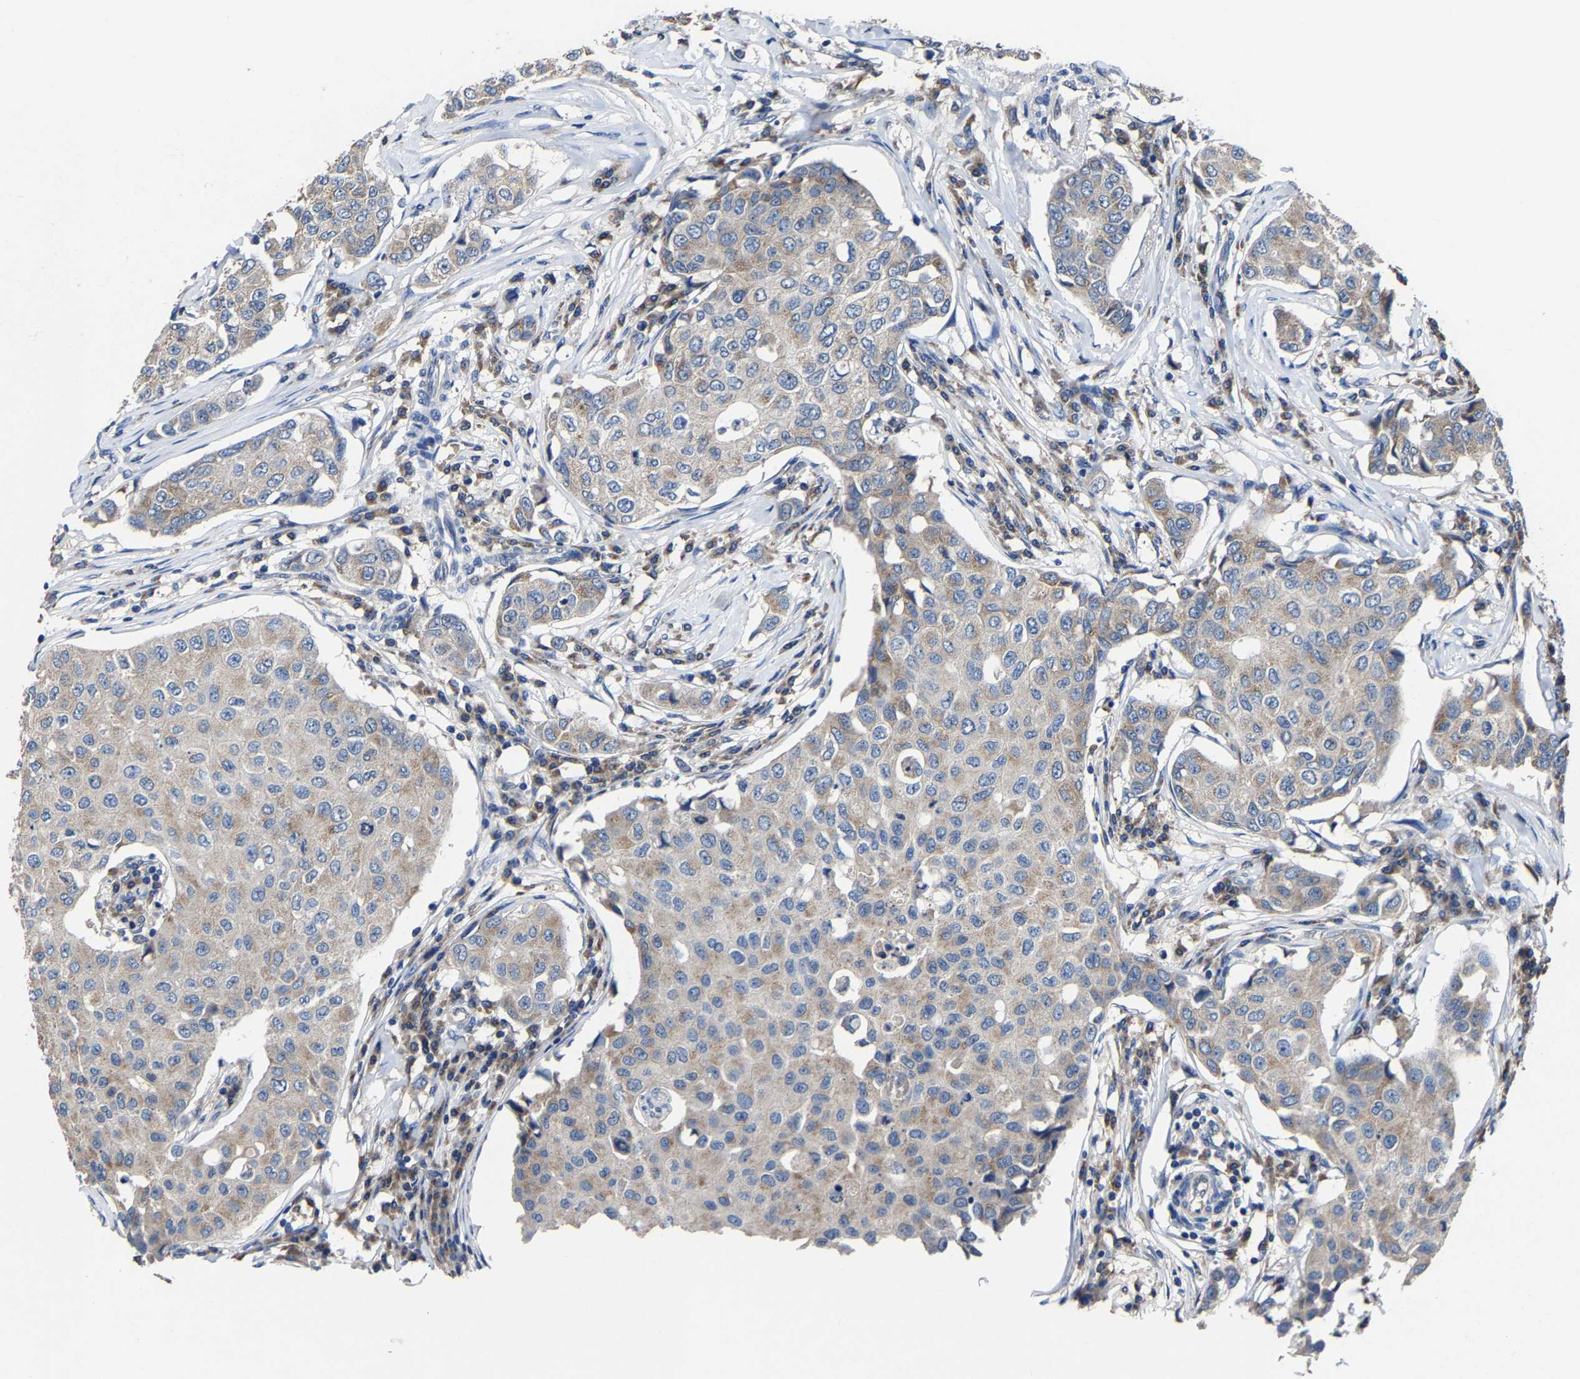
{"staining": {"intensity": "weak", "quantity": "<25%", "location": "cytoplasmic/membranous"}, "tissue": "breast cancer", "cell_type": "Tumor cells", "image_type": "cancer", "snomed": [{"axis": "morphology", "description": "Duct carcinoma"}, {"axis": "topography", "description": "Breast"}], "caption": "Immunohistochemistry (IHC) of infiltrating ductal carcinoma (breast) shows no positivity in tumor cells.", "gene": "EBAG9", "patient": {"sex": "female", "age": 80}}